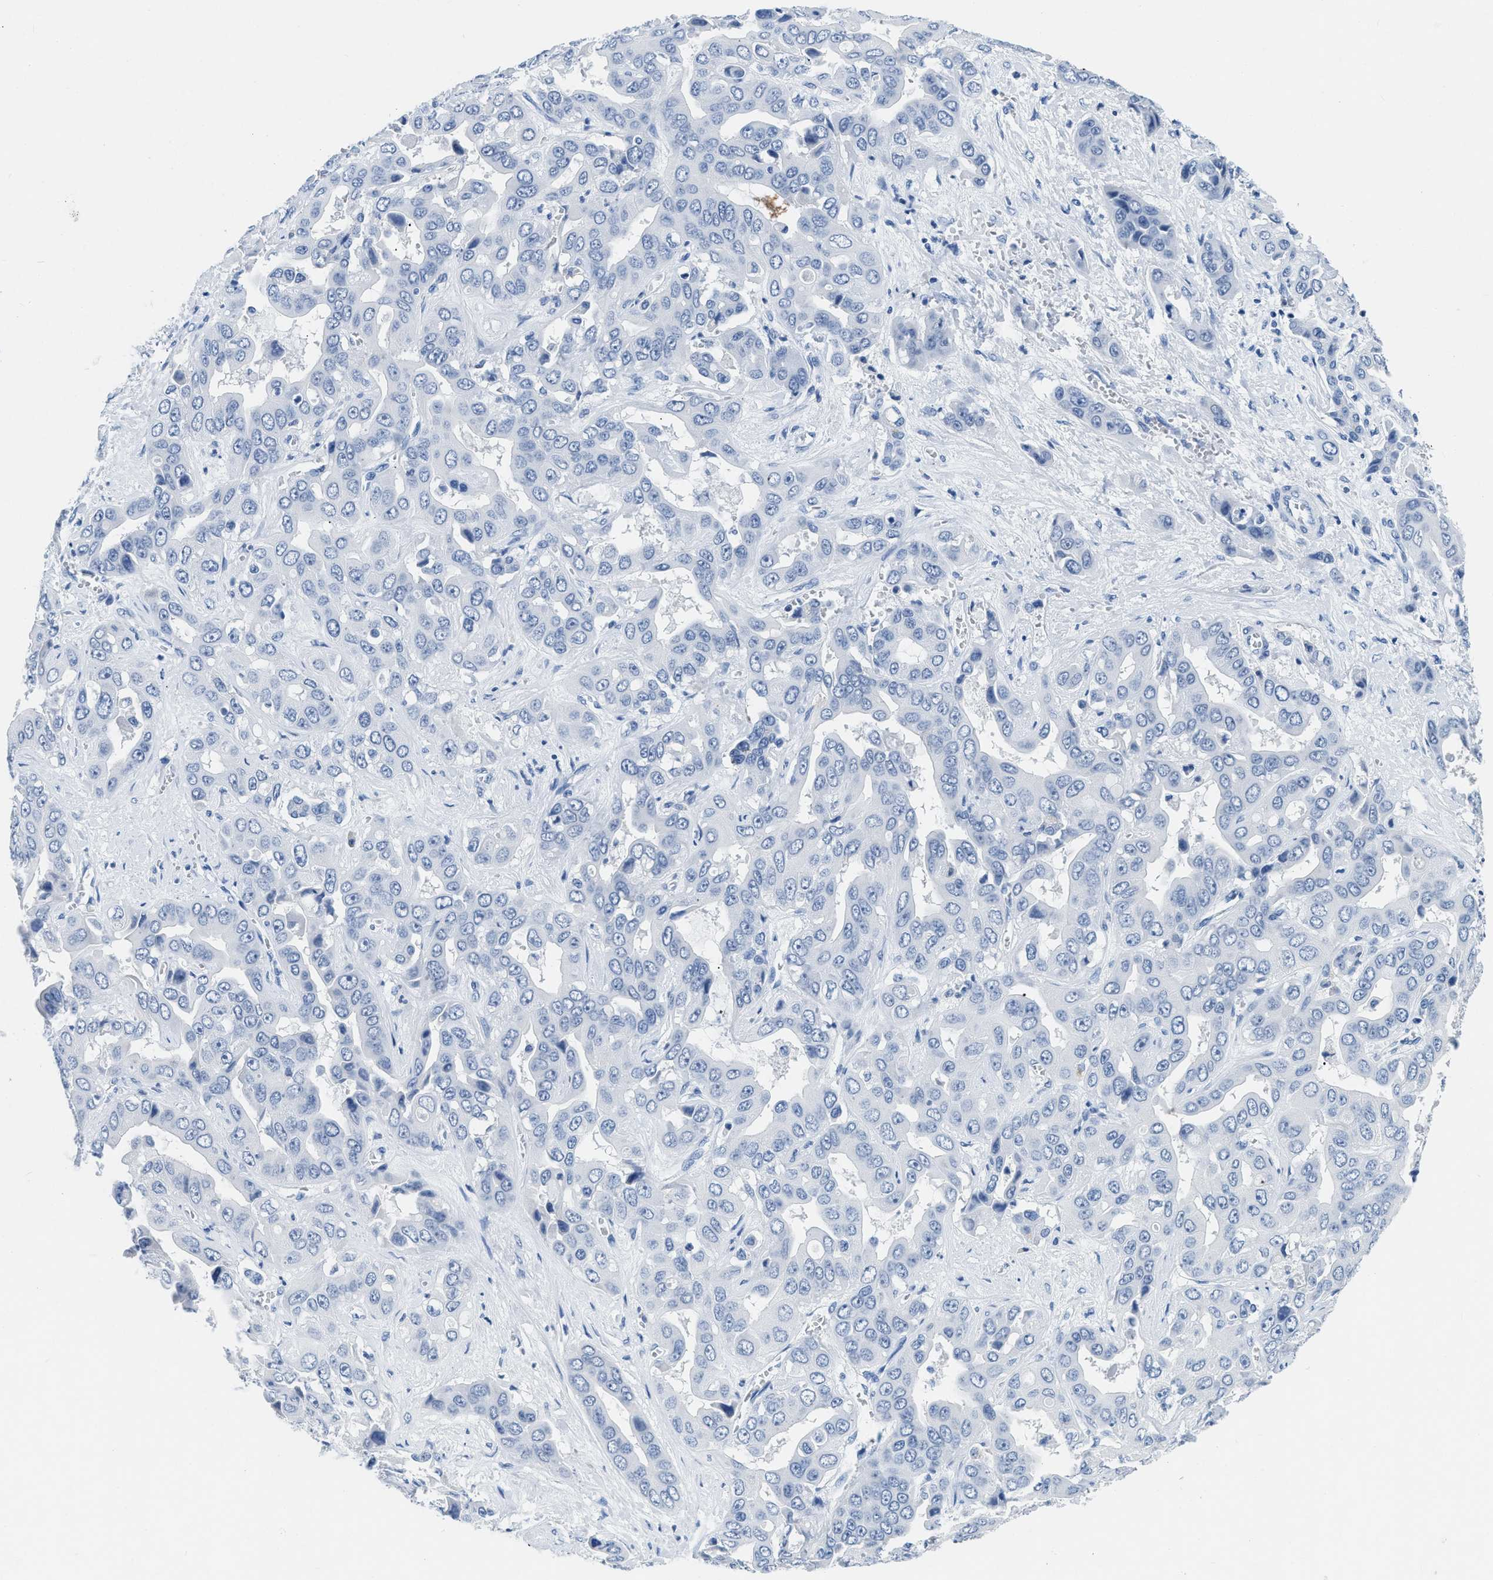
{"staining": {"intensity": "negative", "quantity": "none", "location": "none"}, "tissue": "liver cancer", "cell_type": "Tumor cells", "image_type": "cancer", "snomed": [{"axis": "morphology", "description": "Cholangiocarcinoma"}, {"axis": "topography", "description": "Liver"}], "caption": "A high-resolution micrograph shows immunohistochemistry staining of liver cholangiocarcinoma, which reveals no significant positivity in tumor cells. (Brightfield microscopy of DAB immunohistochemistry (IHC) at high magnification).", "gene": "NFATC2", "patient": {"sex": "female", "age": 52}}